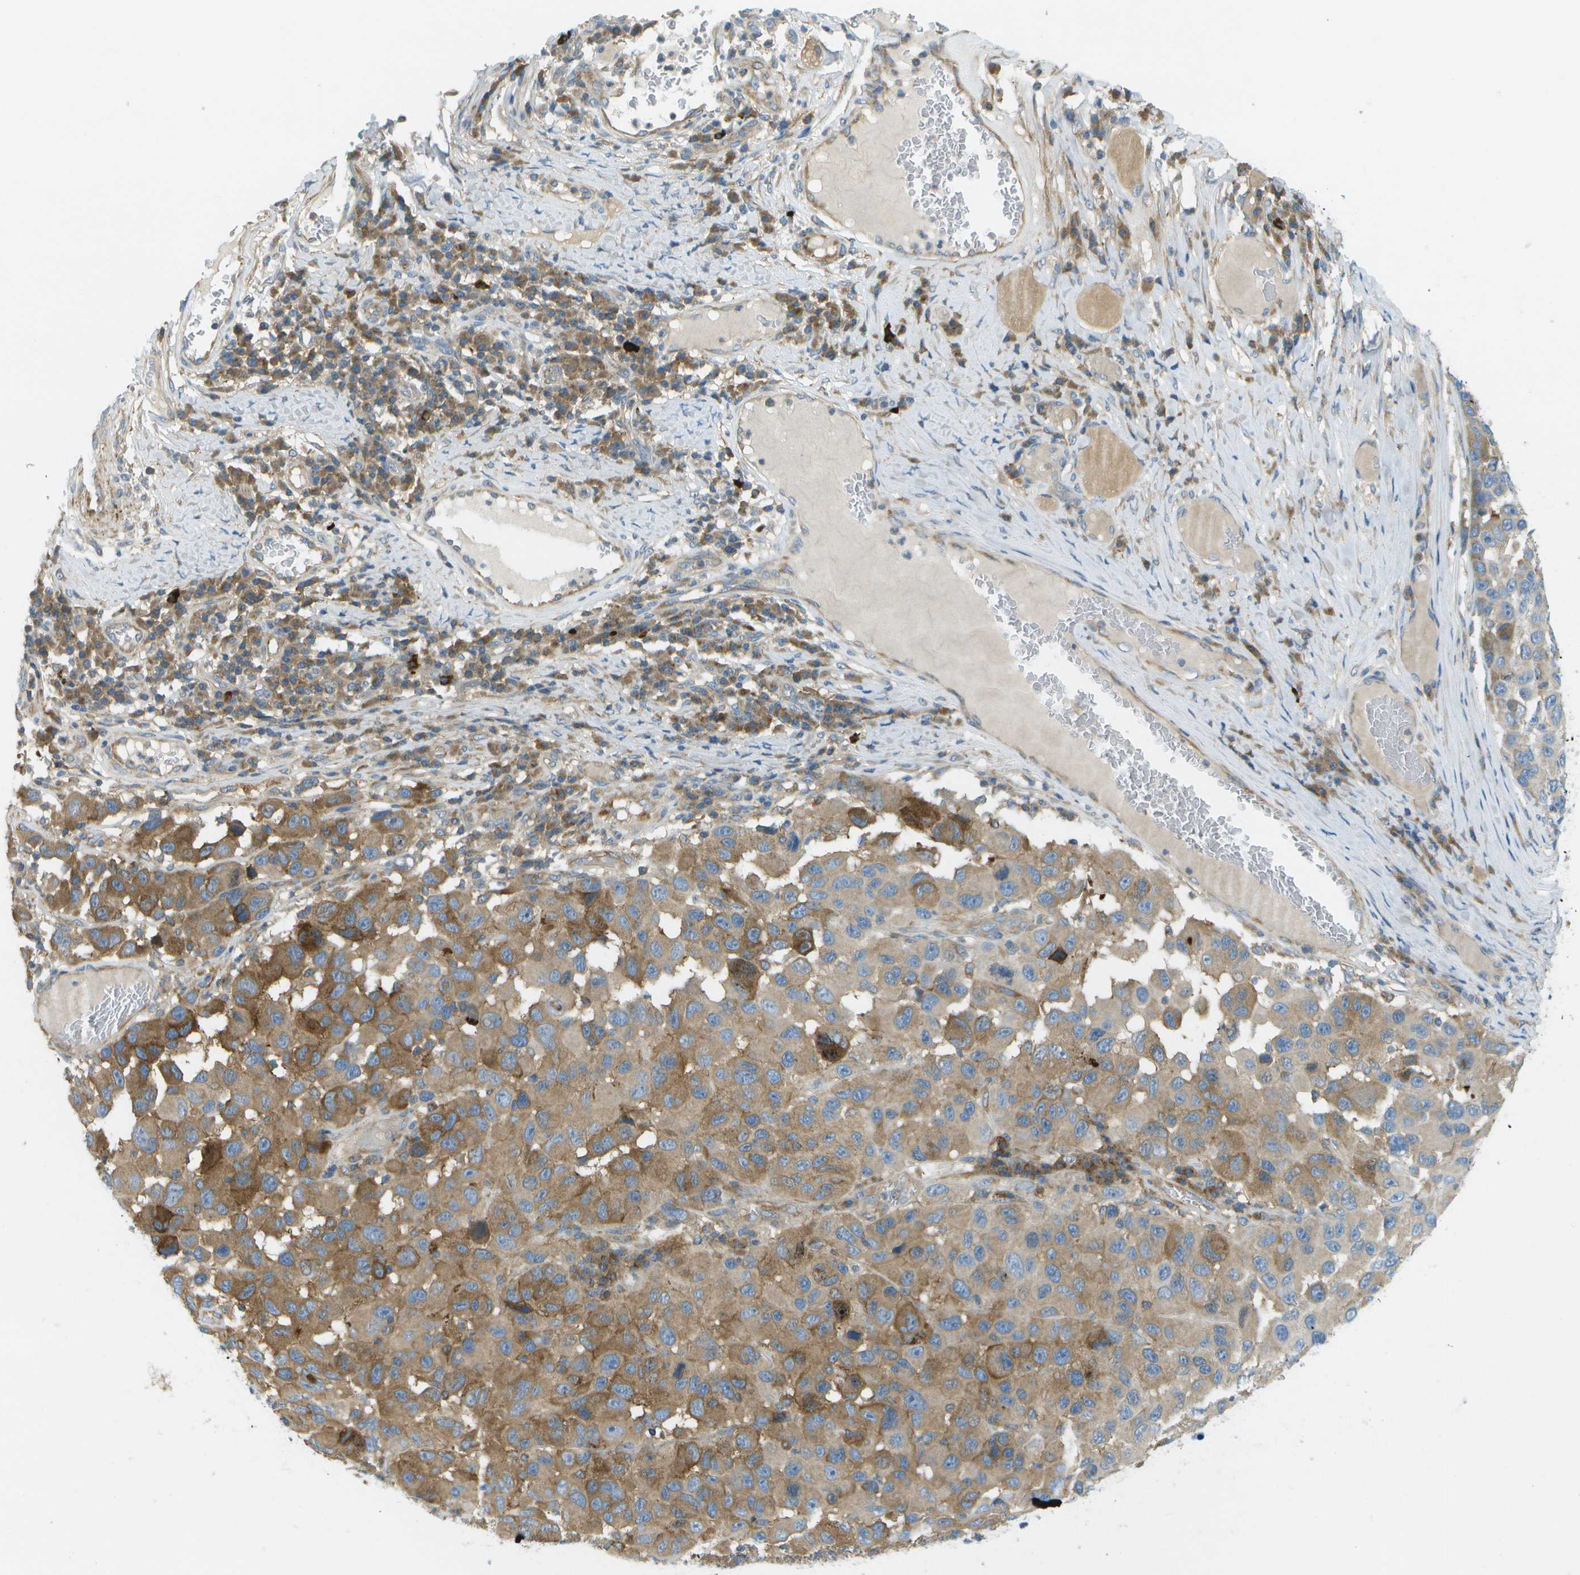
{"staining": {"intensity": "moderate", "quantity": "25%-75%", "location": "cytoplasmic/membranous"}, "tissue": "melanoma", "cell_type": "Tumor cells", "image_type": "cancer", "snomed": [{"axis": "morphology", "description": "Malignant melanoma, NOS"}, {"axis": "topography", "description": "Skin"}], "caption": "The micrograph reveals a brown stain indicating the presence of a protein in the cytoplasmic/membranous of tumor cells in malignant melanoma.", "gene": "WNK2", "patient": {"sex": "male", "age": 53}}